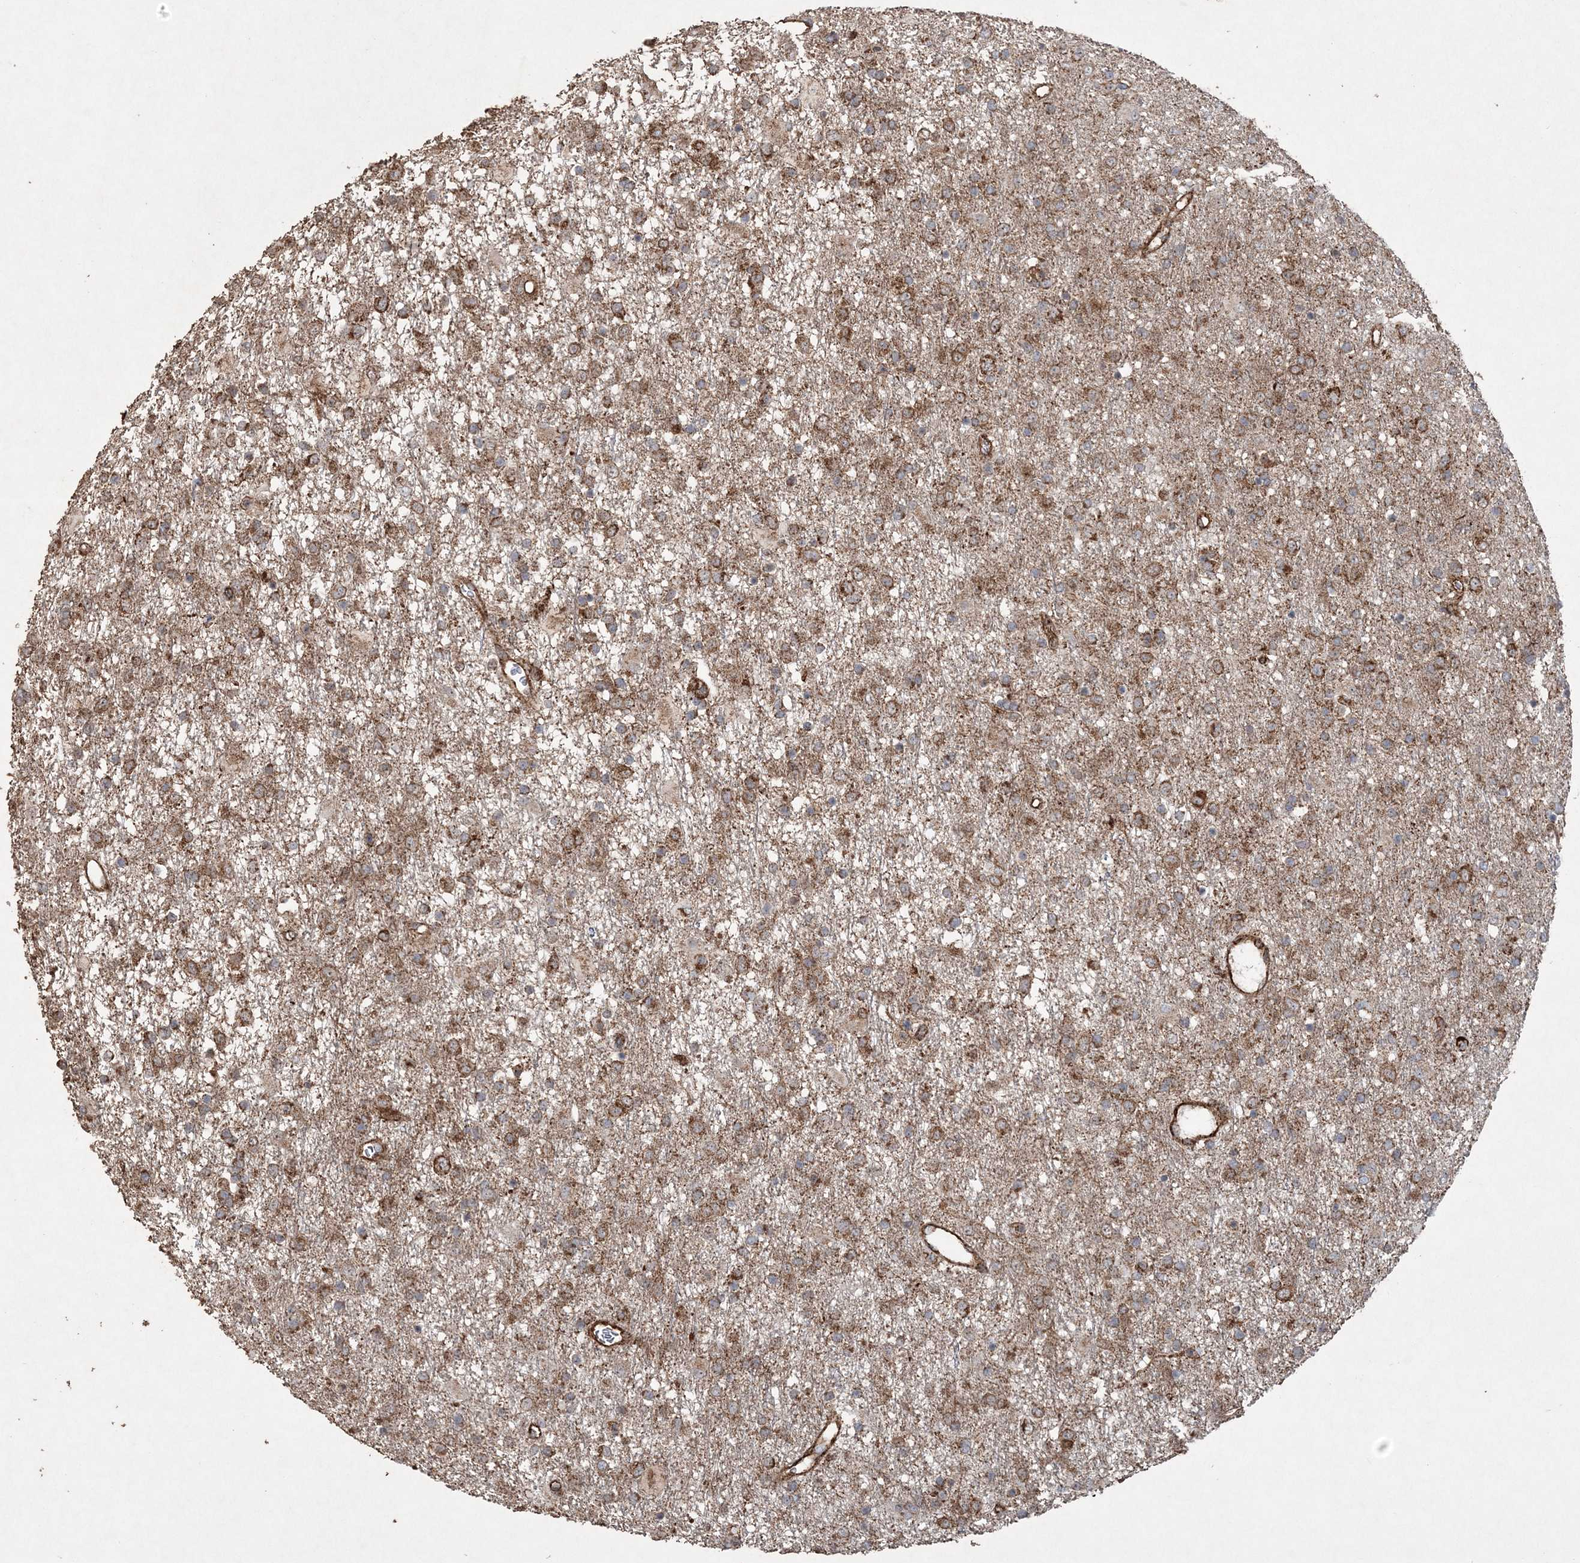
{"staining": {"intensity": "moderate", "quantity": ">75%", "location": "cytoplasmic/membranous"}, "tissue": "glioma", "cell_type": "Tumor cells", "image_type": "cancer", "snomed": [{"axis": "morphology", "description": "Glioma, malignant, Low grade"}, {"axis": "topography", "description": "Brain"}], "caption": "A photomicrograph of malignant low-grade glioma stained for a protein displays moderate cytoplasmic/membranous brown staining in tumor cells.", "gene": "TTC7A", "patient": {"sex": "male", "age": 65}}